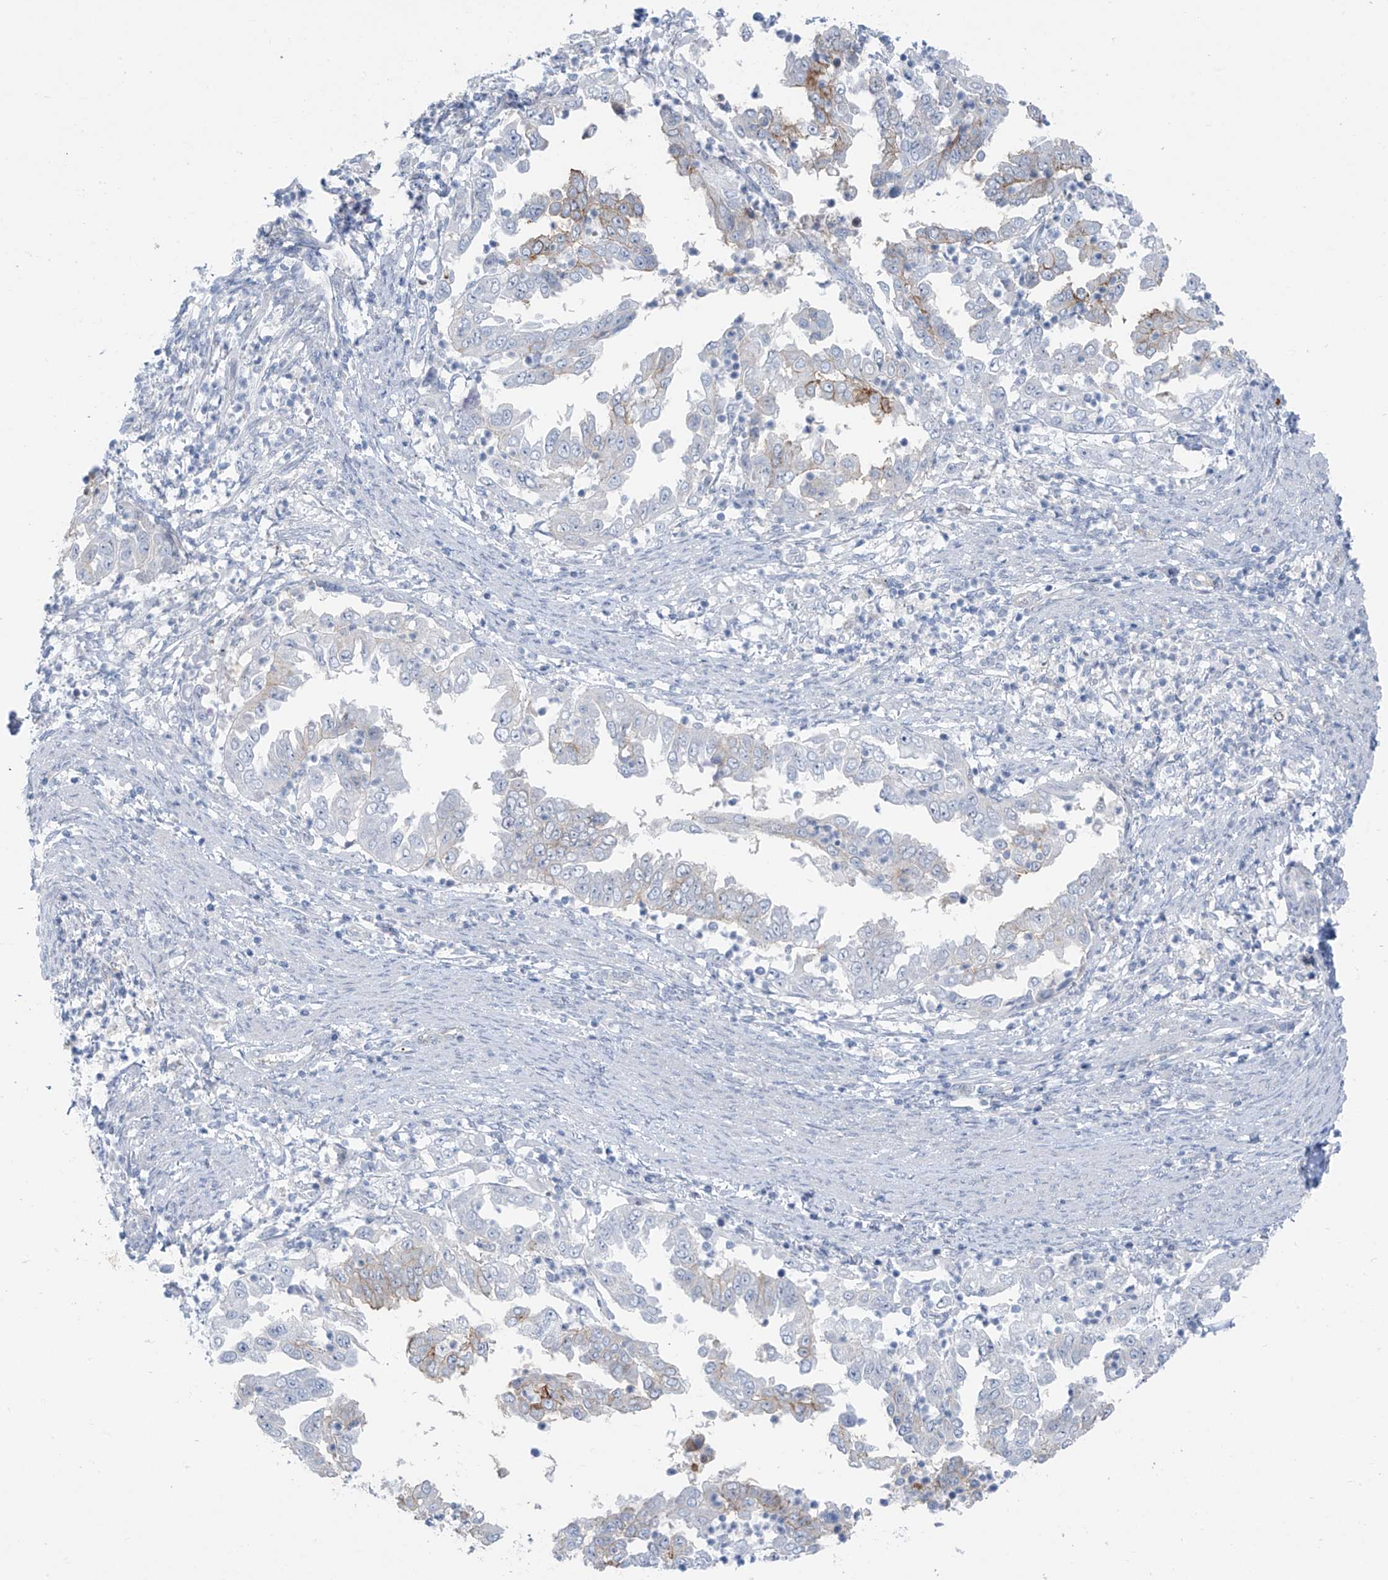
{"staining": {"intensity": "weak", "quantity": "<25%", "location": "cytoplasmic/membranous"}, "tissue": "endometrial cancer", "cell_type": "Tumor cells", "image_type": "cancer", "snomed": [{"axis": "morphology", "description": "Adenocarcinoma, NOS"}, {"axis": "topography", "description": "Endometrium"}], "caption": "Protein analysis of endometrial cancer (adenocarcinoma) reveals no significant positivity in tumor cells.", "gene": "ZNF793", "patient": {"sex": "female", "age": 85}}